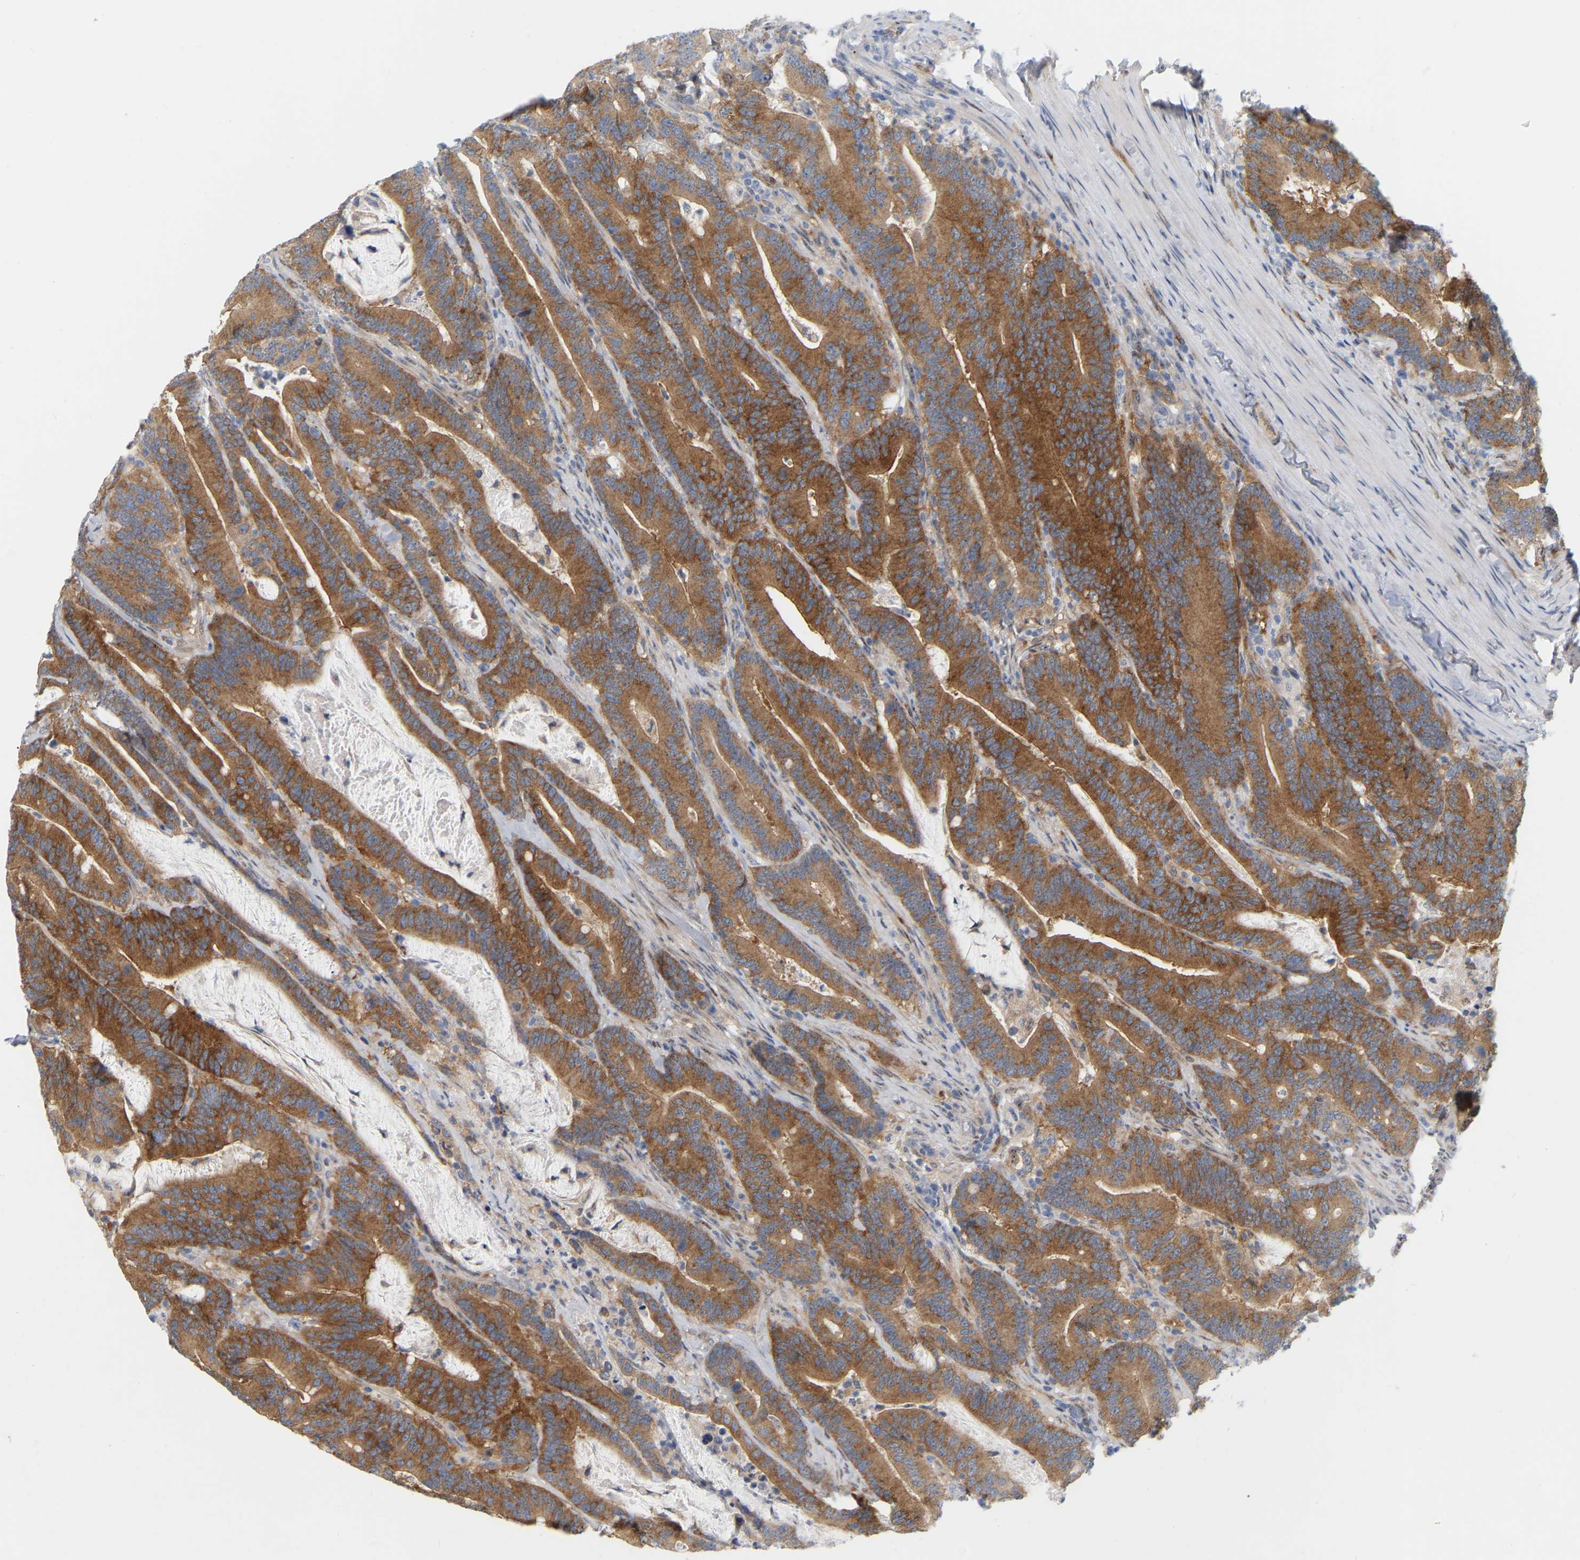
{"staining": {"intensity": "strong", "quantity": ">75%", "location": "cytoplasmic/membranous"}, "tissue": "colorectal cancer", "cell_type": "Tumor cells", "image_type": "cancer", "snomed": [{"axis": "morphology", "description": "Adenocarcinoma, NOS"}, {"axis": "topography", "description": "Colon"}], "caption": "An image of adenocarcinoma (colorectal) stained for a protein displays strong cytoplasmic/membranous brown staining in tumor cells.", "gene": "RAPH1", "patient": {"sex": "female", "age": 66}}